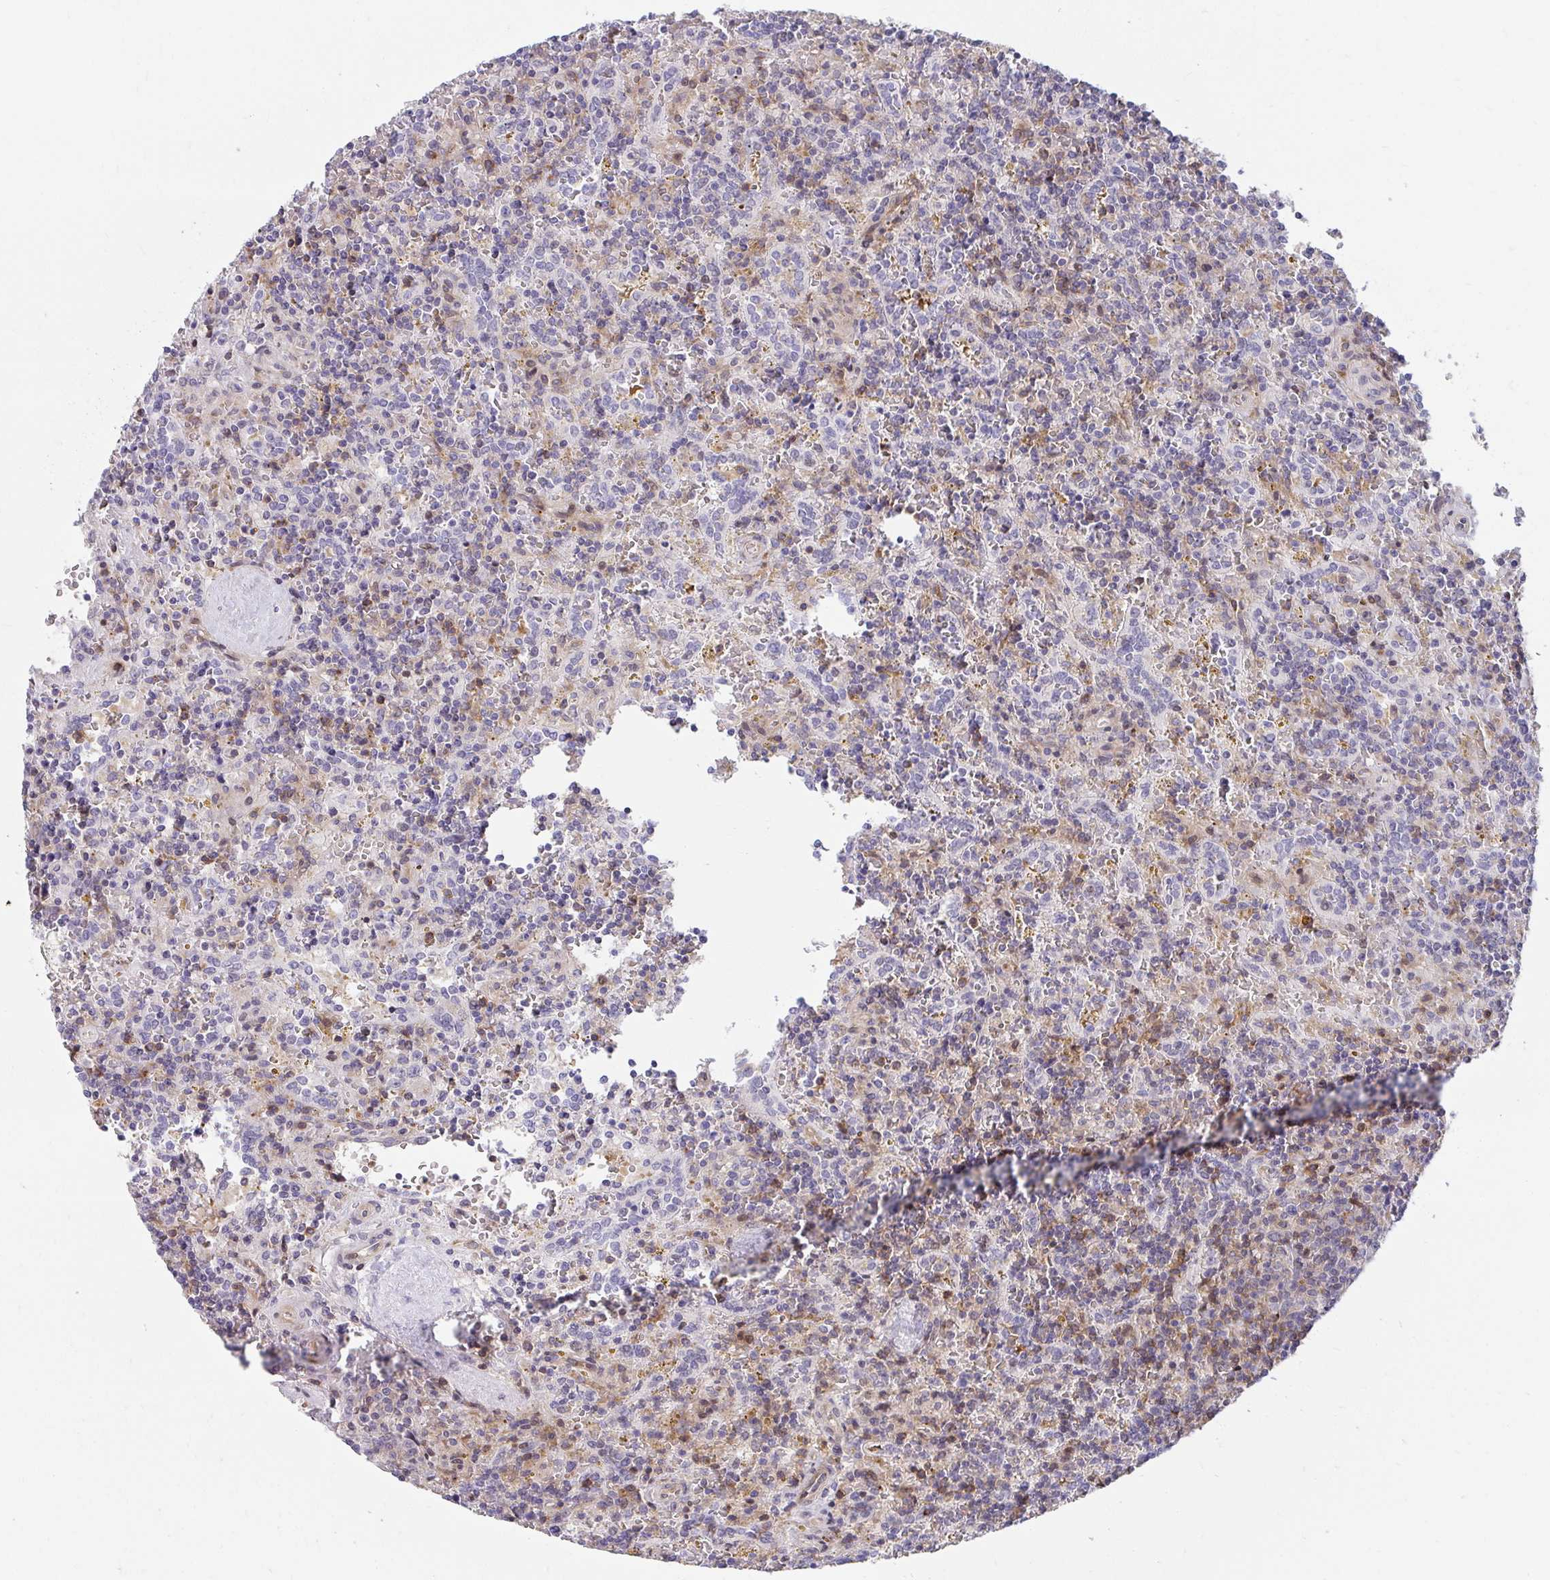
{"staining": {"intensity": "moderate", "quantity": "<25%", "location": "cytoplasmic/membranous"}, "tissue": "lymphoma", "cell_type": "Tumor cells", "image_type": "cancer", "snomed": [{"axis": "morphology", "description": "Malignant lymphoma, non-Hodgkin's type, Low grade"}, {"axis": "topography", "description": "Spleen"}], "caption": "Human malignant lymphoma, non-Hodgkin's type (low-grade) stained for a protein (brown) shows moderate cytoplasmic/membranous positive staining in about <25% of tumor cells.", "gene": "FOXN3", "patient": {"sex": "male", "age": 67}}